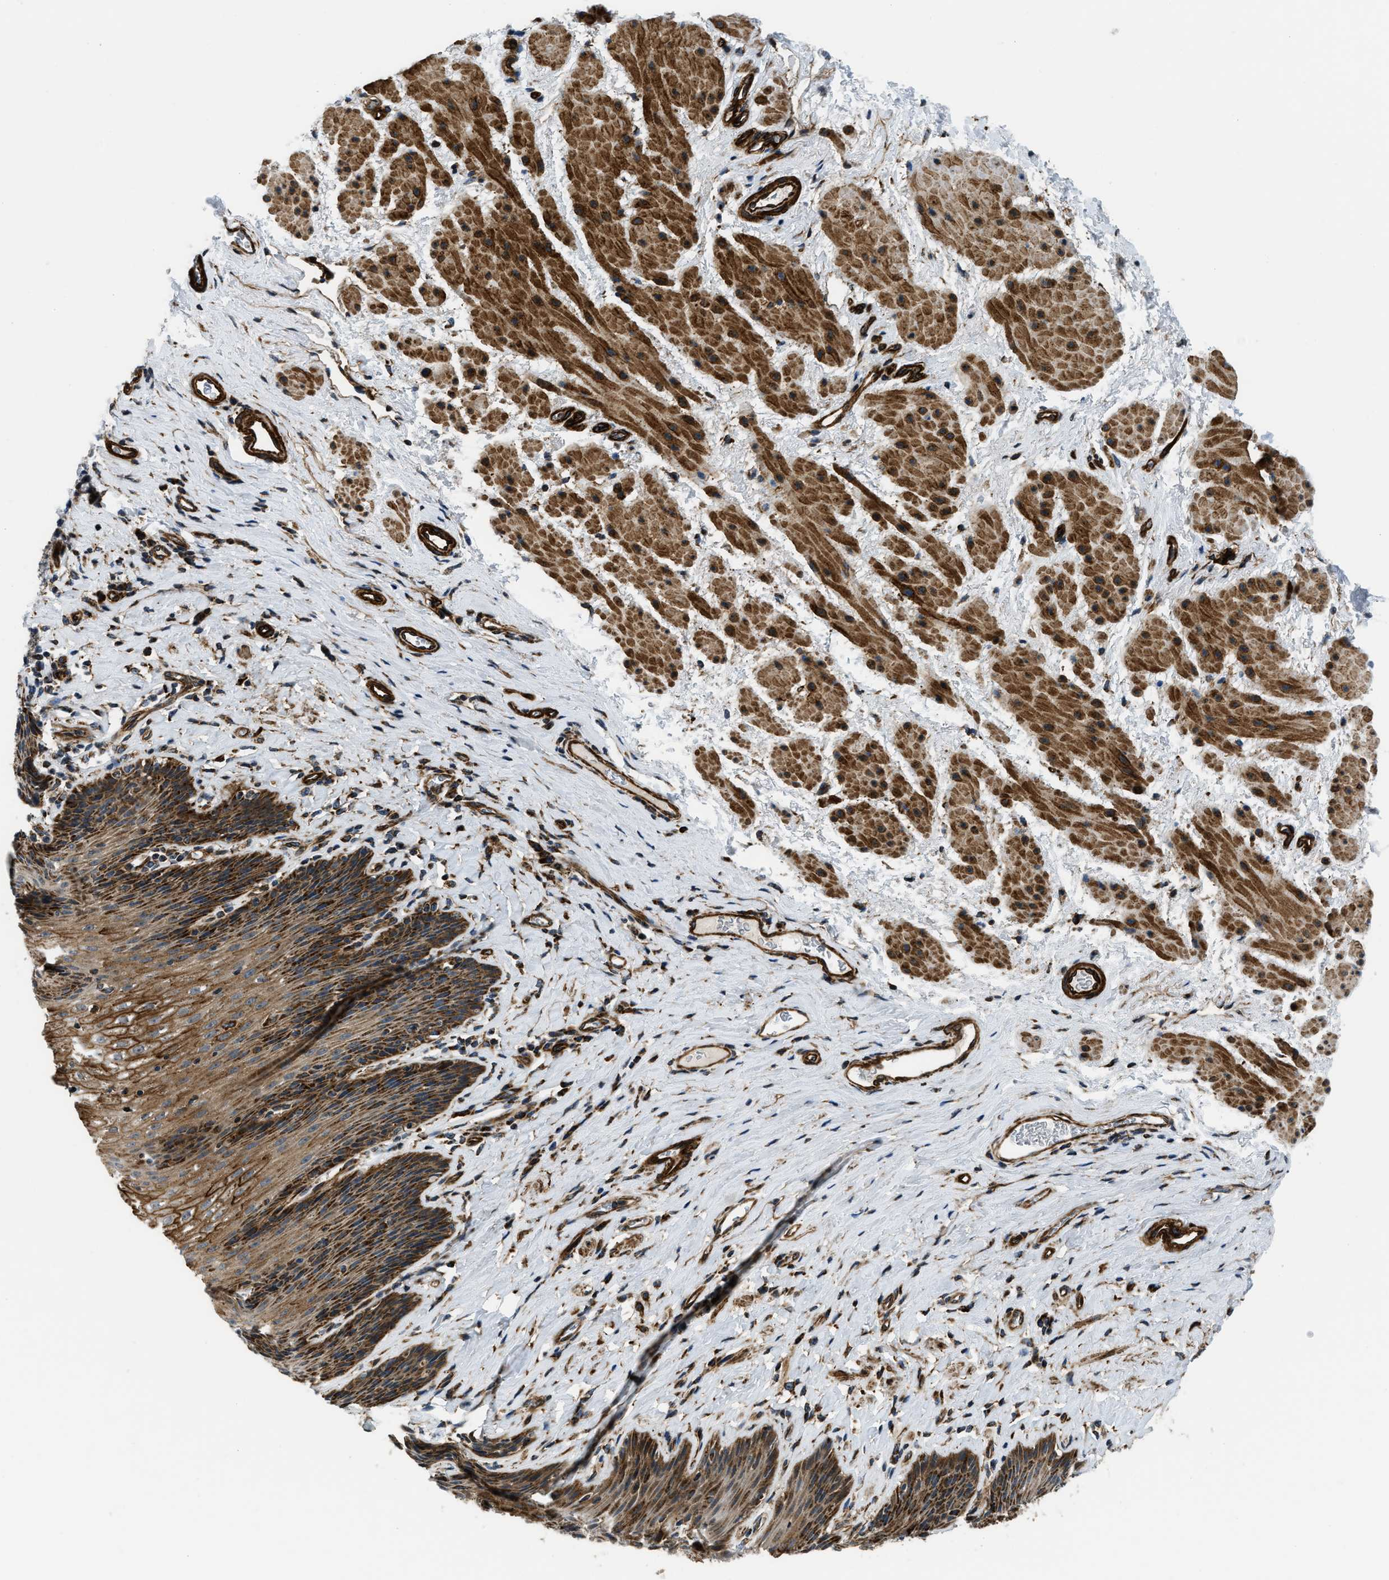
{"staining": {"intensity": "strong", "quantity": ">75%", "location": "cytoplasmic/membranous"}, "tissue": "esophagus", "cell_type": "Squamous epithelial cells", "image_type": "normal", "snomed": [{"axis": "morphology", "description": "Normal tissue, NOS"}, {"axis": "topography", "description": "Esophagus"}], "caption": "A histopathology image showing strong cytoplasmic/membranous expression in about >75% of squamous epithelial cells in benign esophagus, as visualized by brown immunohistochemical staining.", "gene": "GSDME", "patient": {"sex": "female", "age": 61}}